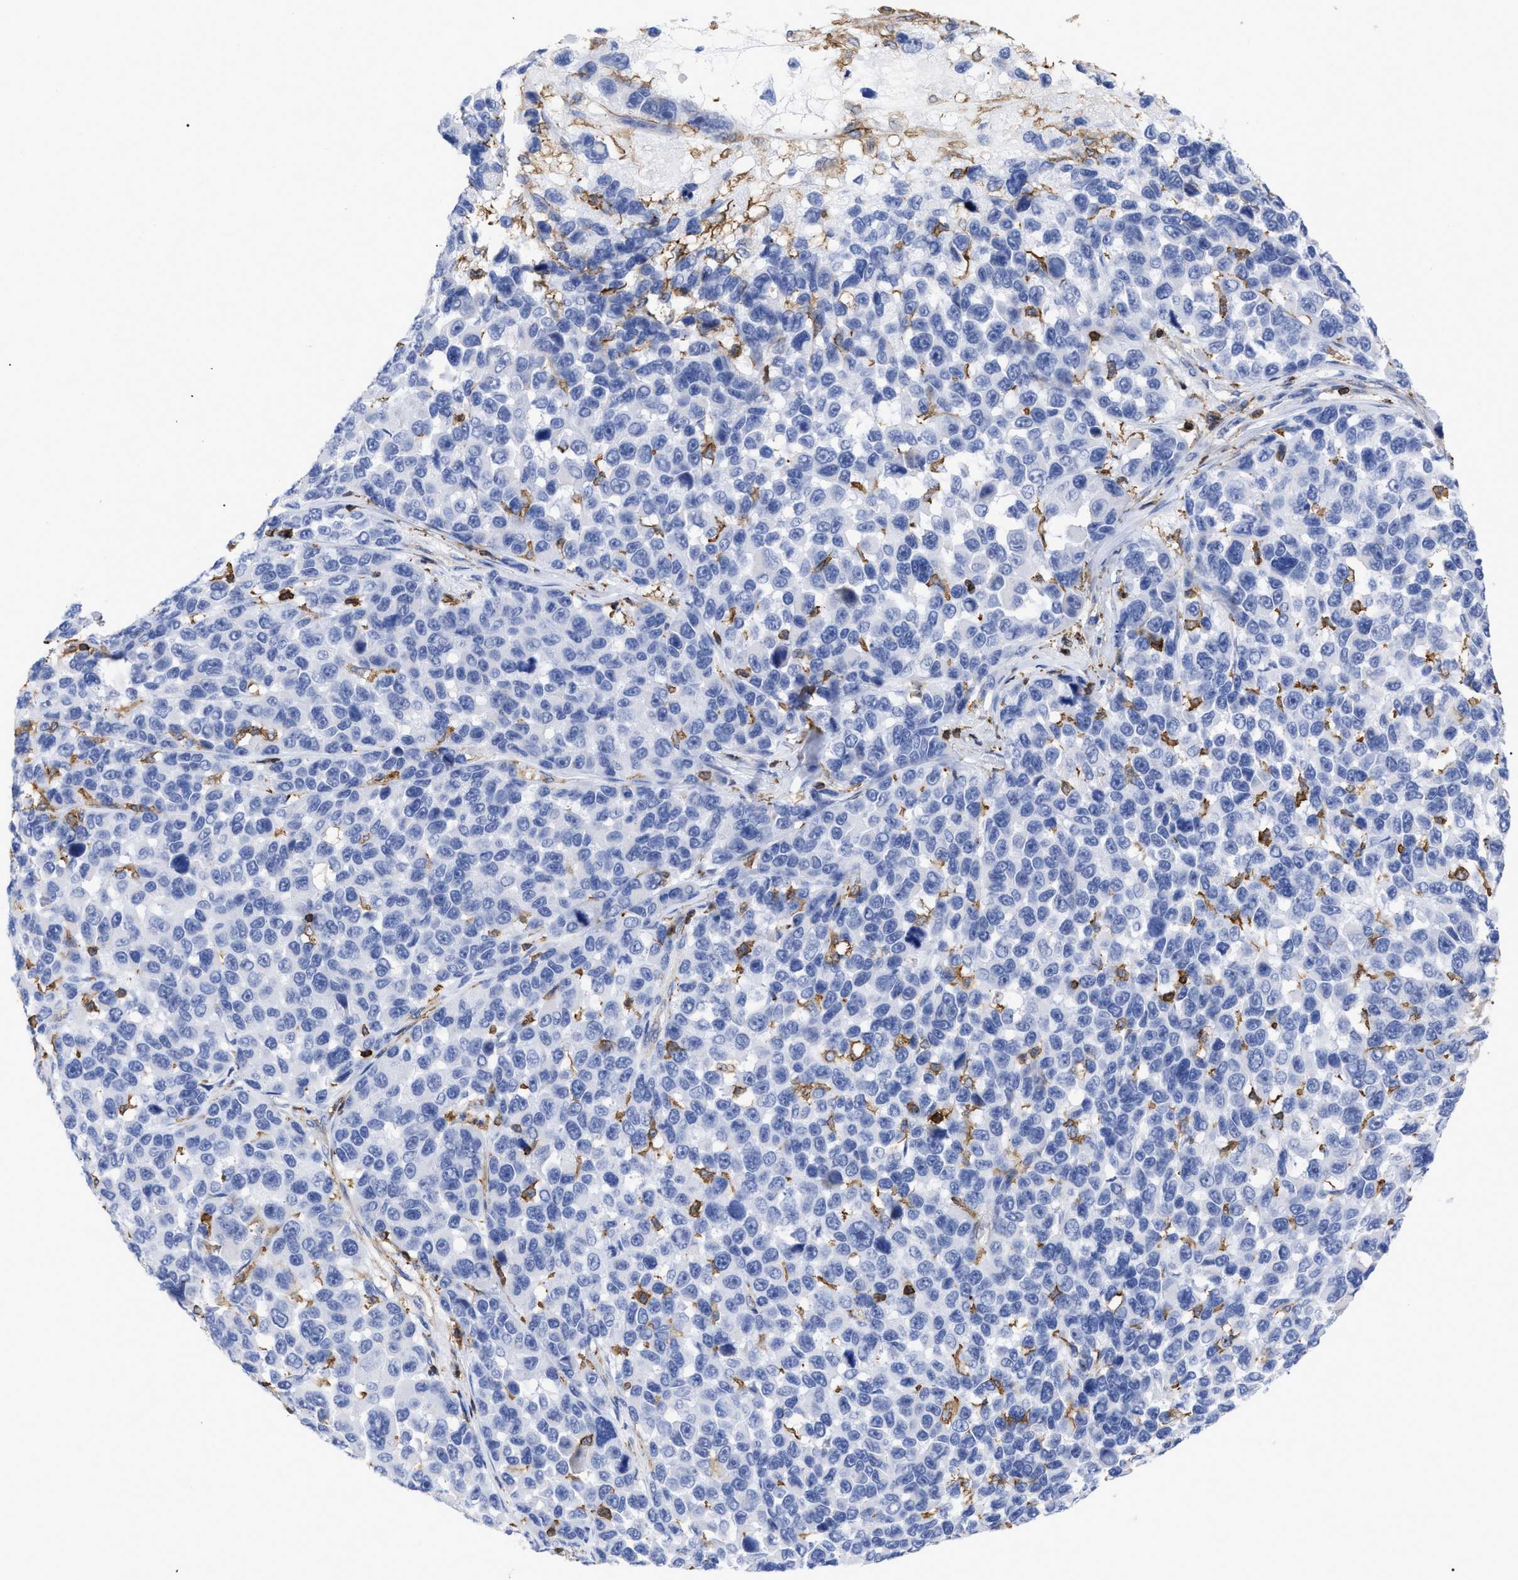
{"staining": {"intensity": "negative", "quantity": "none", "location": "none"}, "tissue": "melanoma", "cell_type": "Tumor cells", "image_type": "cancer", "snomed": [{"axis": "morphology", "description": "Malignant melanoma, NOS"}, {"axis": "topography", "description": "Skin"}], "caption": "Immunohistochemistry (IHC) image of melanoma stained for a protein (brown), which displays no staining in tumor cells. (Stains: DAB immunohistochemistry with hematoxylin counter stain, Microscopy: brightfield microscopy at high magnification).", "gene": "HCLS1", "patient": {"sex": "male", "age": 53}}